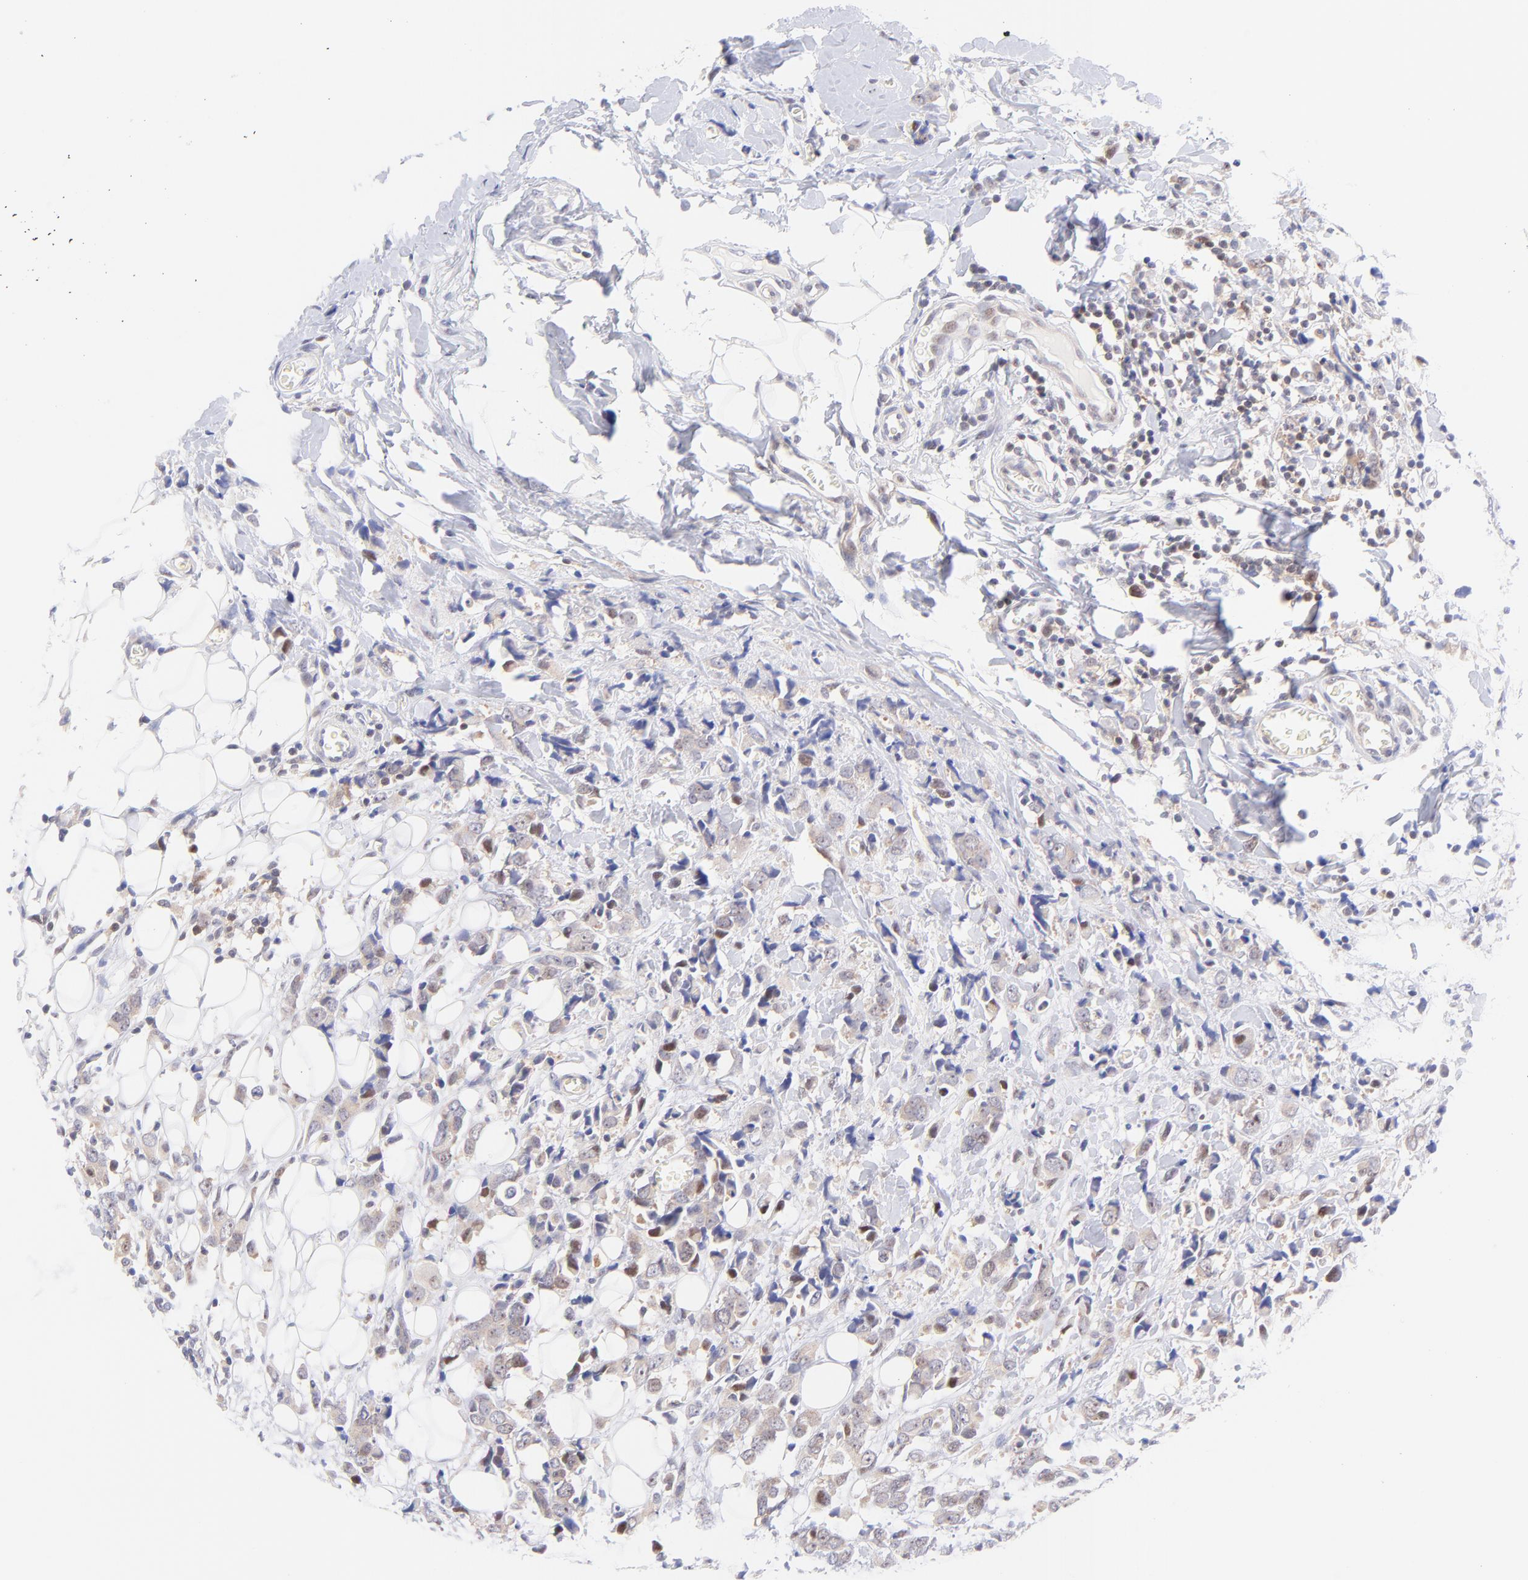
{"staining": {"intensity": "moderate", "quantity": "<25%", "location": "nuclear"}, "tissue": "breast cancer", "cell_type": "Tumor cells", "image_type": "cancer", "snomed": [{"axis": "morphology", "description": "Lobular carcinoma"}, {"axis": "topography", "description": "Breast"}], "caption": "Breast cancer (lobular carcinoma) stained with DAB immunohistochemistry reveals low levels of moderate nuclear positivity in about <25% of tumor cells.", "gene": "PBDC1", "patient": {"sex": "female", "age": 57}}